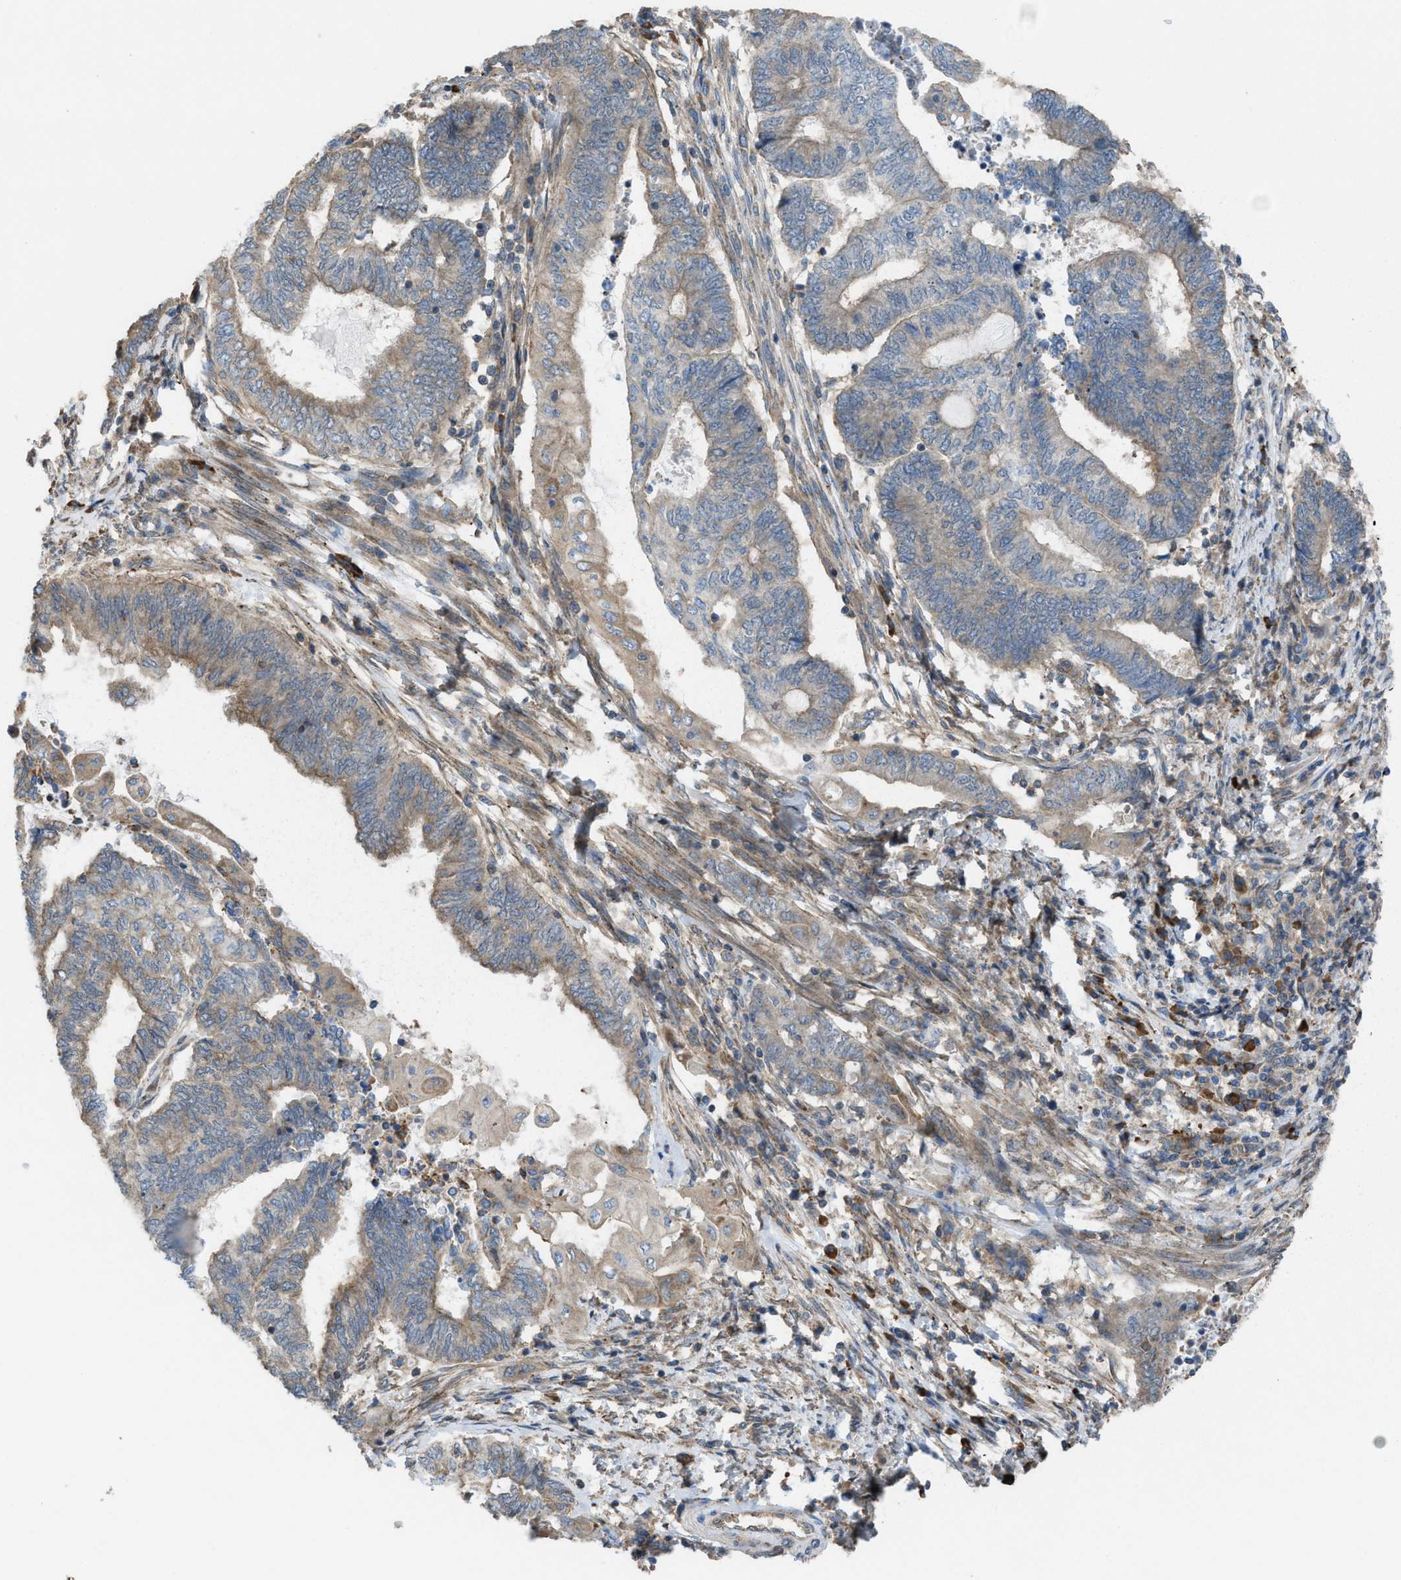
{"staining": {"intensity": "moderate", "quantity": "25%-75%", "location": "cytoplasmic/membranous"}, "tissue": "endometrial cancer", "cell_type": "Tumor cells", "image_type": "cancer", "snomed": [{"axis": "morphology", "description": "Adenocarcinoma, NOS"}, {"axis": "topography", "description": "Uterus"}, {"axis": "topography", "description": "Endometrium"}], "caption": "DAB immunohistochemical staining of human endometrial cancer (adenocarcinoma) demonstrates moderate cytoplasmic/membranous protein staining in about 25%-75% of tumor cells.", "gene": "PLAA", "patient": {"sex": "female", "age": 70}}